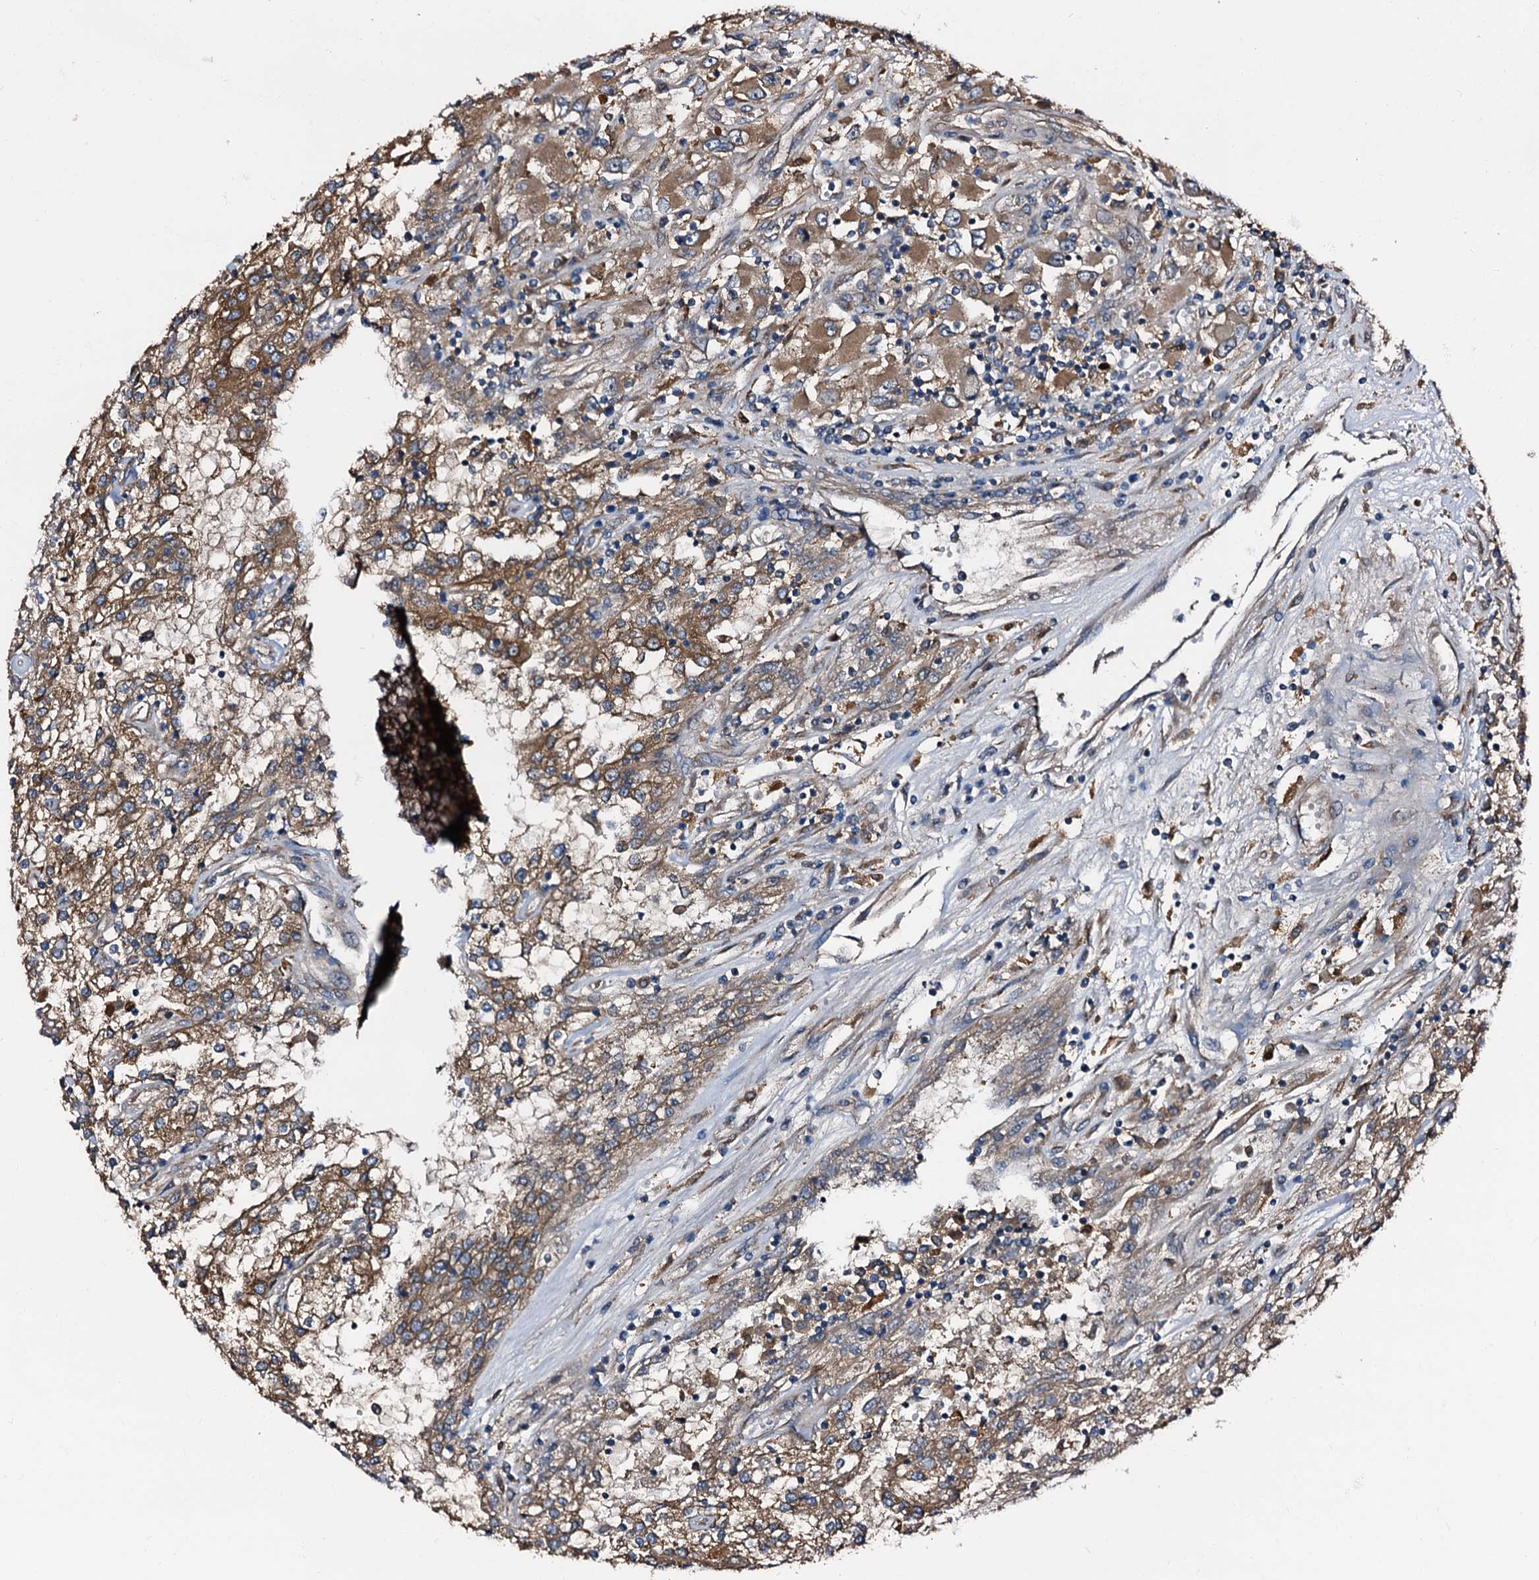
{"staining": {"intensity": "moderate", "quantity": ">75%", "location": "cytoplasmic/membranous"}, "tissue": "renal cancer", "cell_type": "Tumor cells", "image_type": "cancer", "snomed": [{"axis": "morphology", "description": "Adenocarcinoma, NOS"}, {"axis": "topography", "description": "Kidney"}], "caption": "A medium amount of moderate cytoplasmic/membranous expression is seen in about >75% of tumor cells in renal adenocarcinoma tissue.", "gene": "PEX5", "patient": {"sex": "female", "age": 52}}